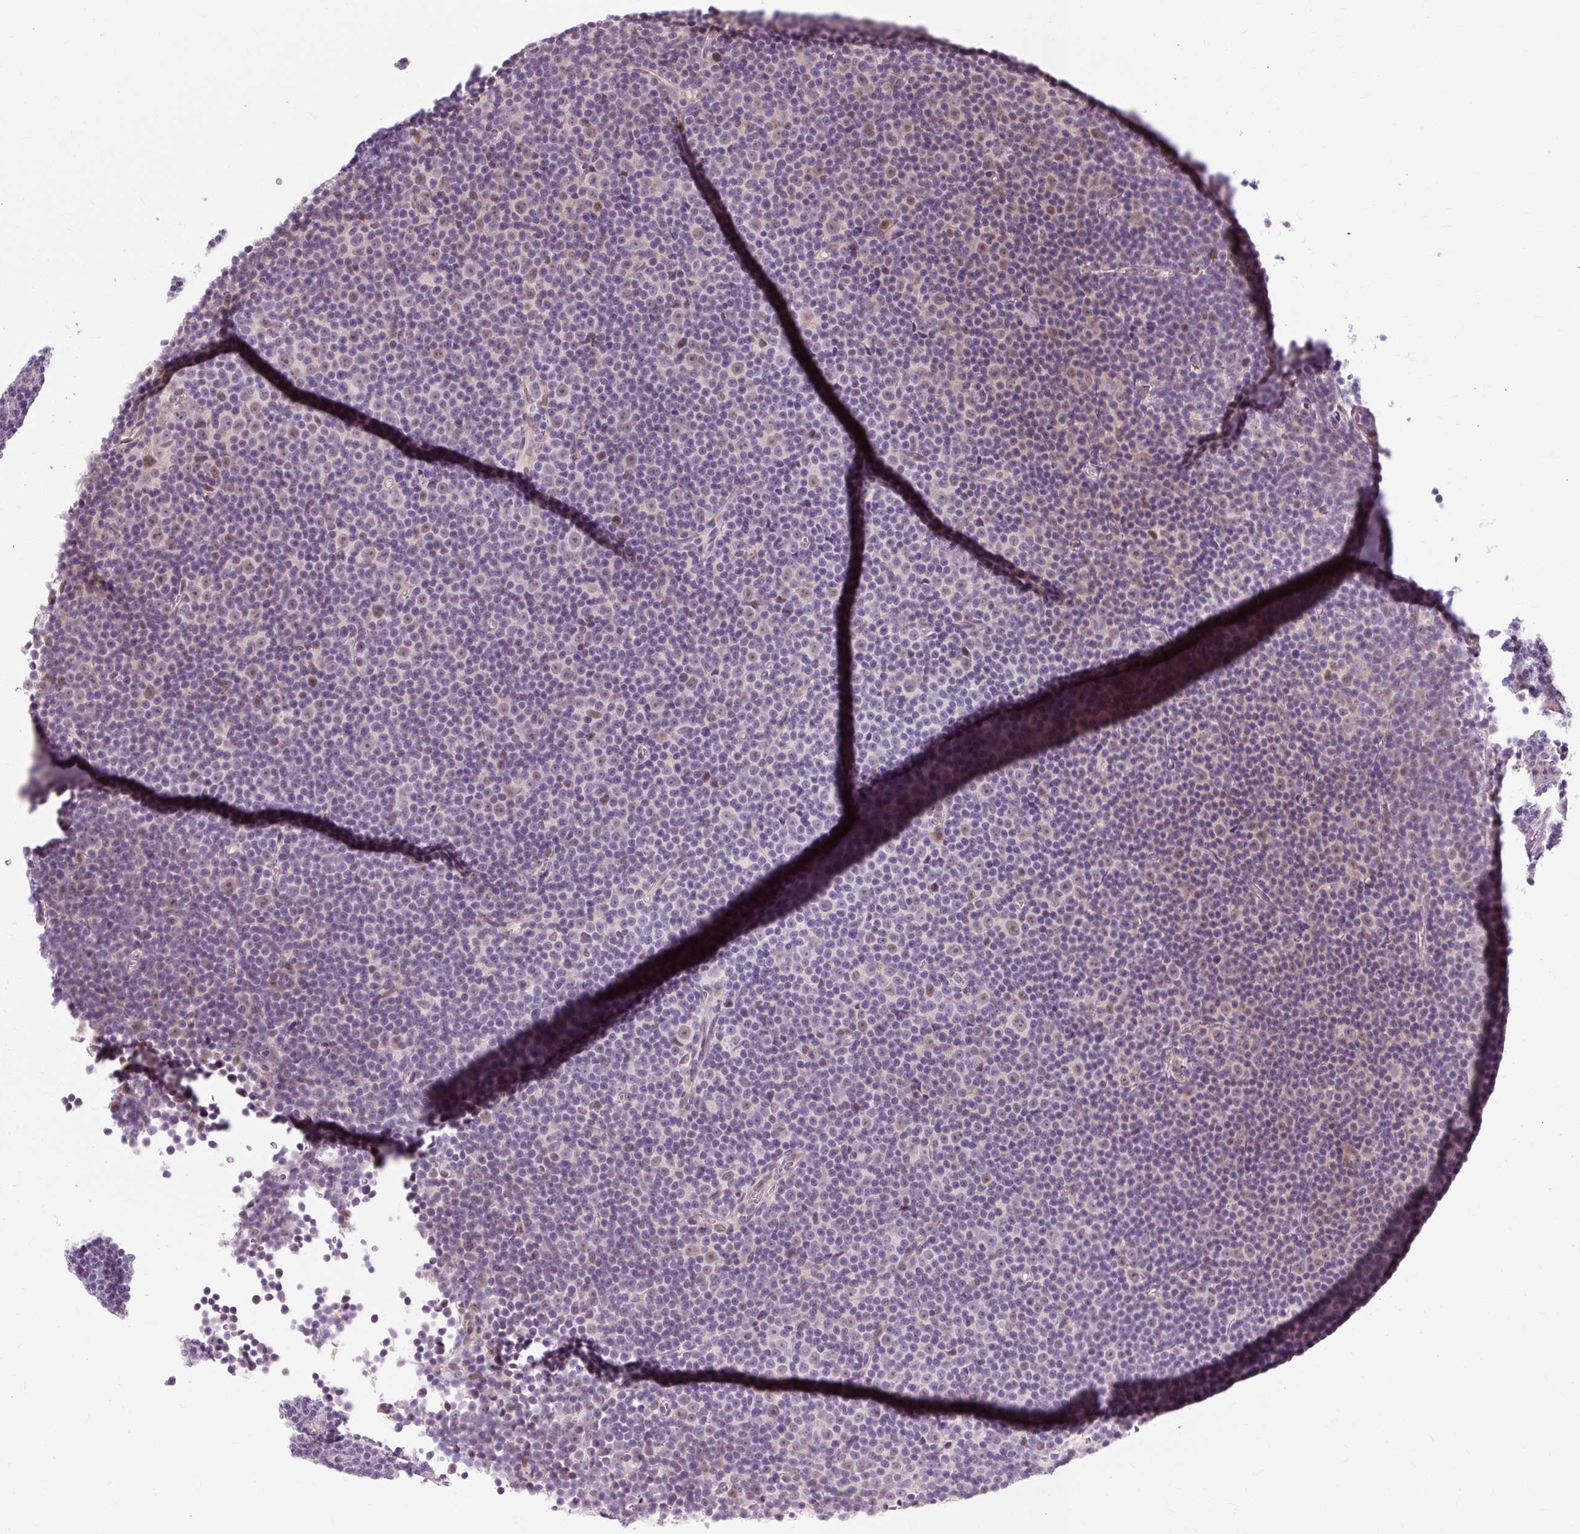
{"staining": {"intensity": "negative", "quantity": "none", "location": "none"}, "tissue": "lymphoma", "cell_type": "Tumor cells", "image_type": "cancer", "snomed": [{"axis": "morphology", "description": "Malignant lymphoma, non-Hodgkin's type, Low grade"}, {"axis": "topography", "description": "Lymph node"}], "caption": "IHC of malignant lymphoma, non-Hodgkin's type (low-grade) shows no staining in tumor cells.", "gene": "RYBP", "patient": {"sex": "female", "age": 67}}